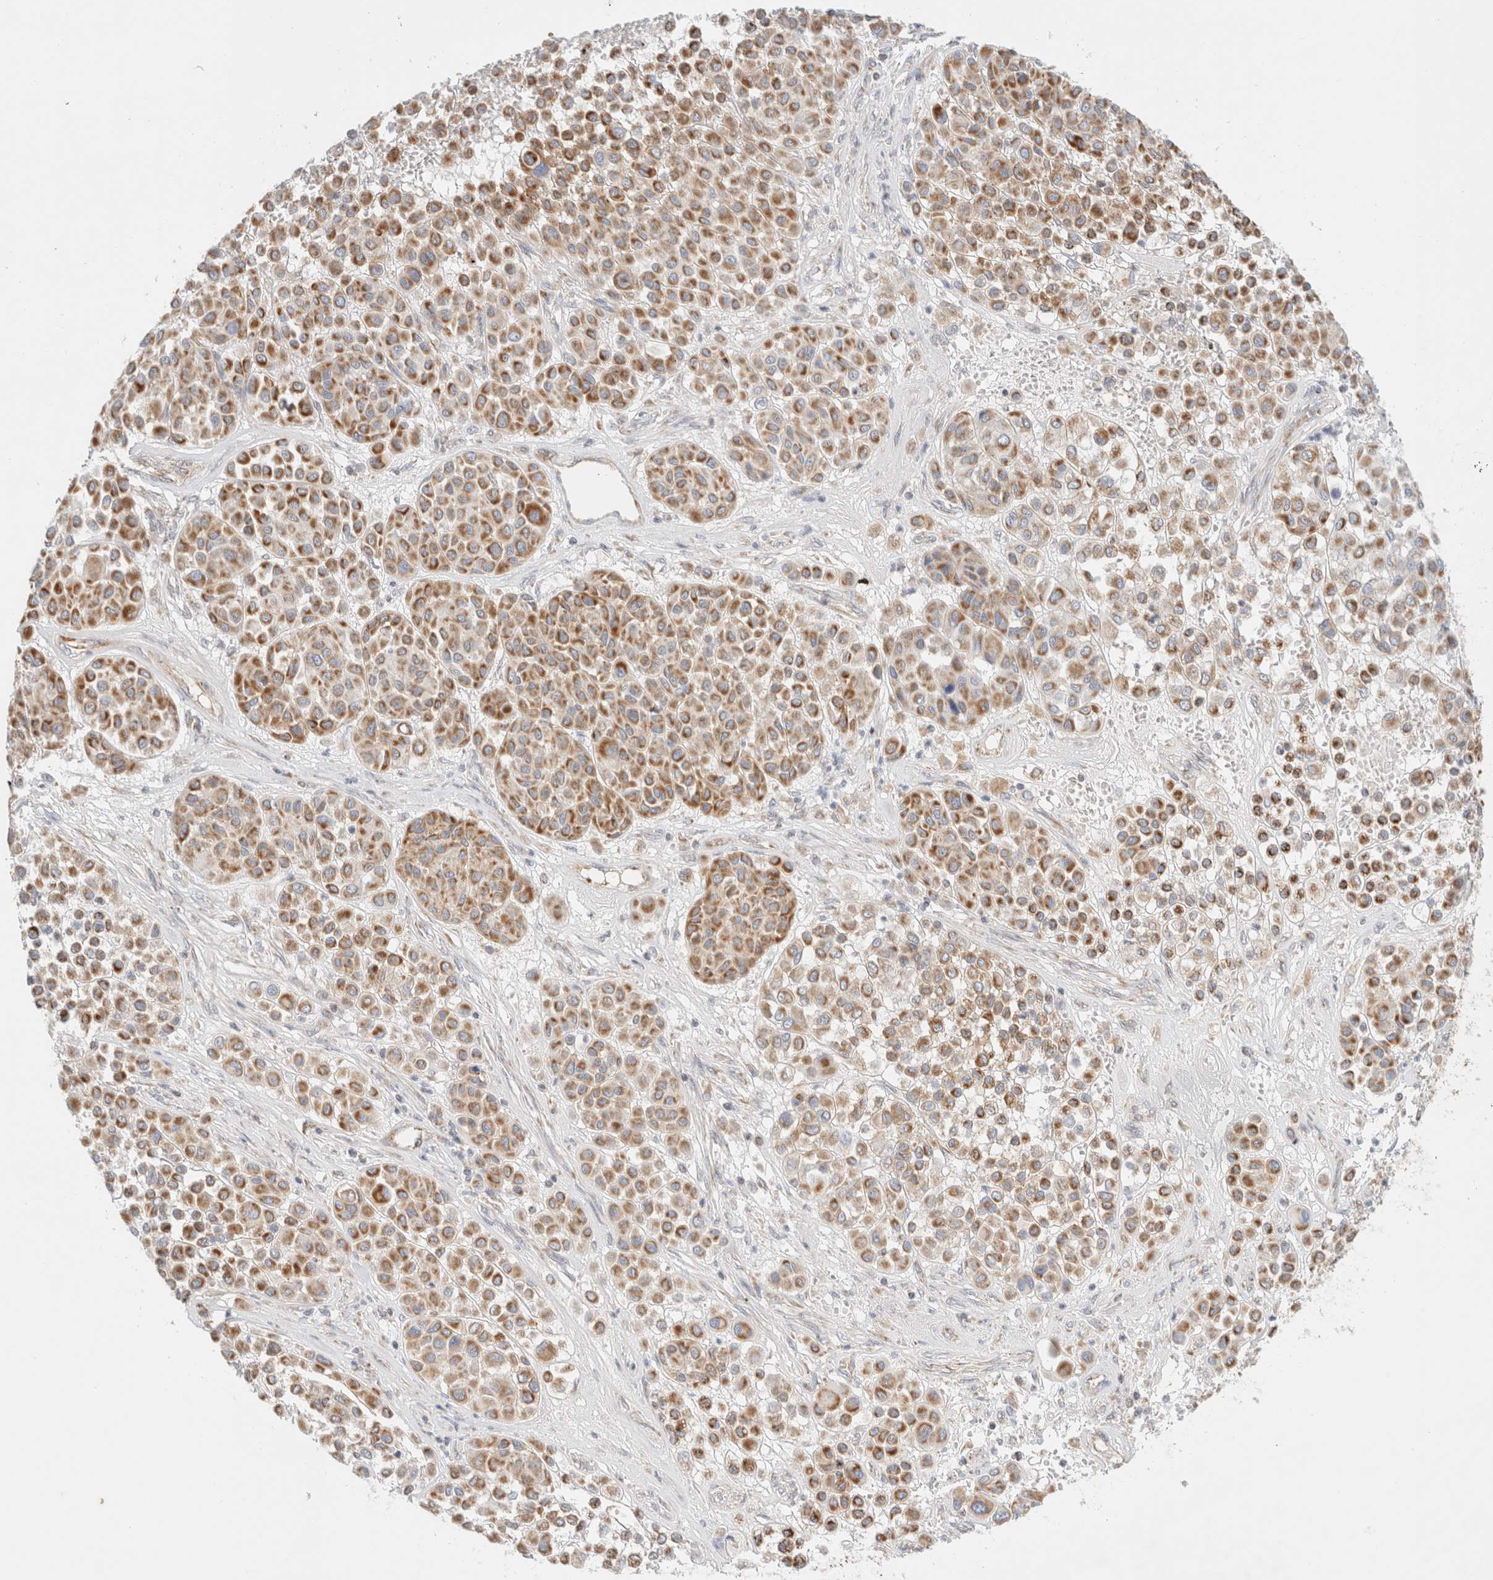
{"staining": {"intensity": "strong", "quantity": ">75%", "location": "cytoplasmic/membranous"}, "tissue": "melanoma", "cell_type": "Tumor cells", "image_type": "cancer", "snomed": [{"axis": "morphology", "description": "Malignant melanoma, Metastatic site"}, {"axis": "topography", "description": "Soft tissue"}], "caption": "This is a histology image of immunohistochemistry staining of melanoma, which shows strong staining in the cytoplasmic/membranous of tumor cells.", "gene": "MRM3", "patient": {"sex": "male", "age": 41}}